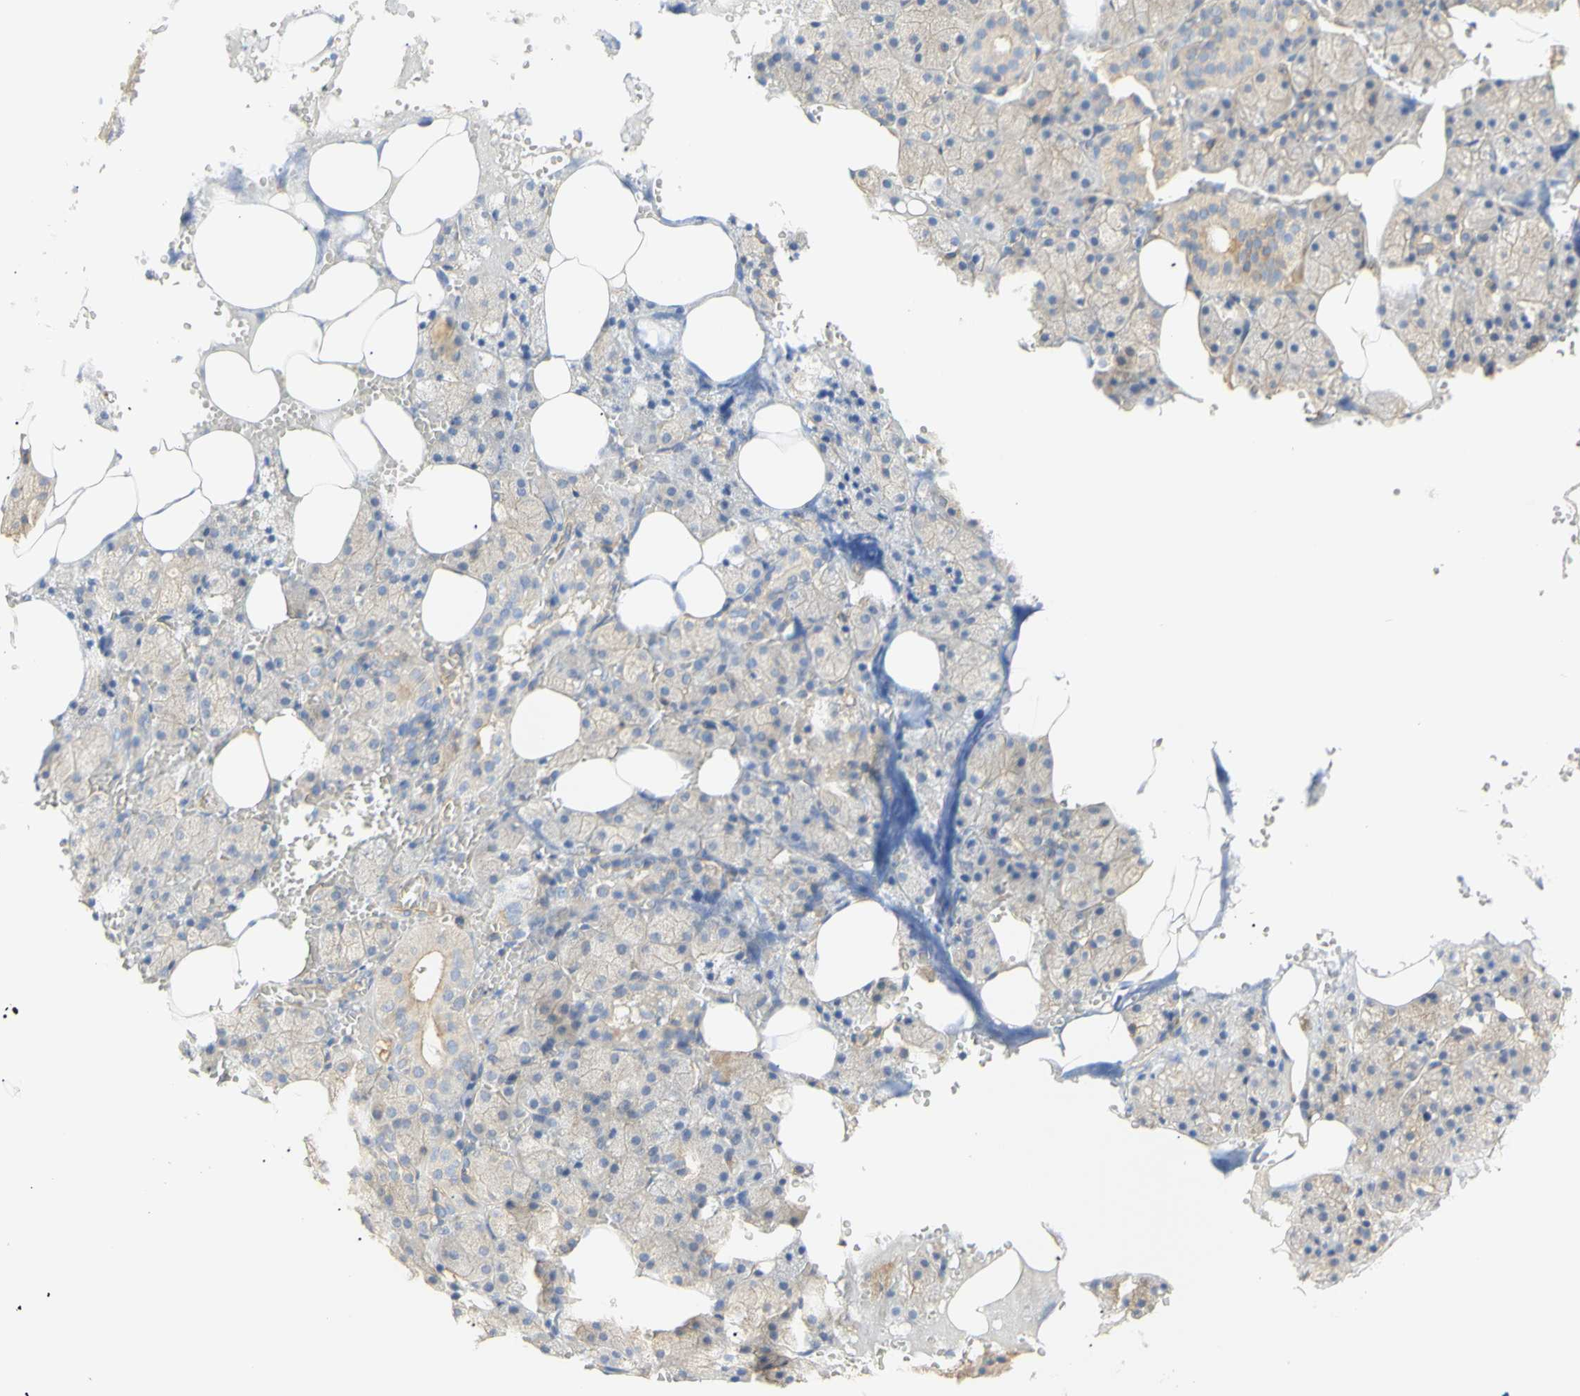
{"staining": {"intensity": "weak", "quantity": "25%-75%", "location": "cytoplasmic/membranous"}, "tissue": "salivary gland", "cell_type": "Glandular cells", "image_type": "normal", "snomed": [{"axis": "morphology", "description": "Normal tissue, NOS"}, {"axis": "topography", "description": "Salivary gland"}], "caption": "A high-resolution histopathology image shows immunohistochemistry (IHC) staining of benign salivary gland, which demonstrates weak cytoplasmic/membranous expression in approximately 25%-75% of glandular cells.", "gene": "KCNE4", "patient": {"sex": "male", "age": 62}}